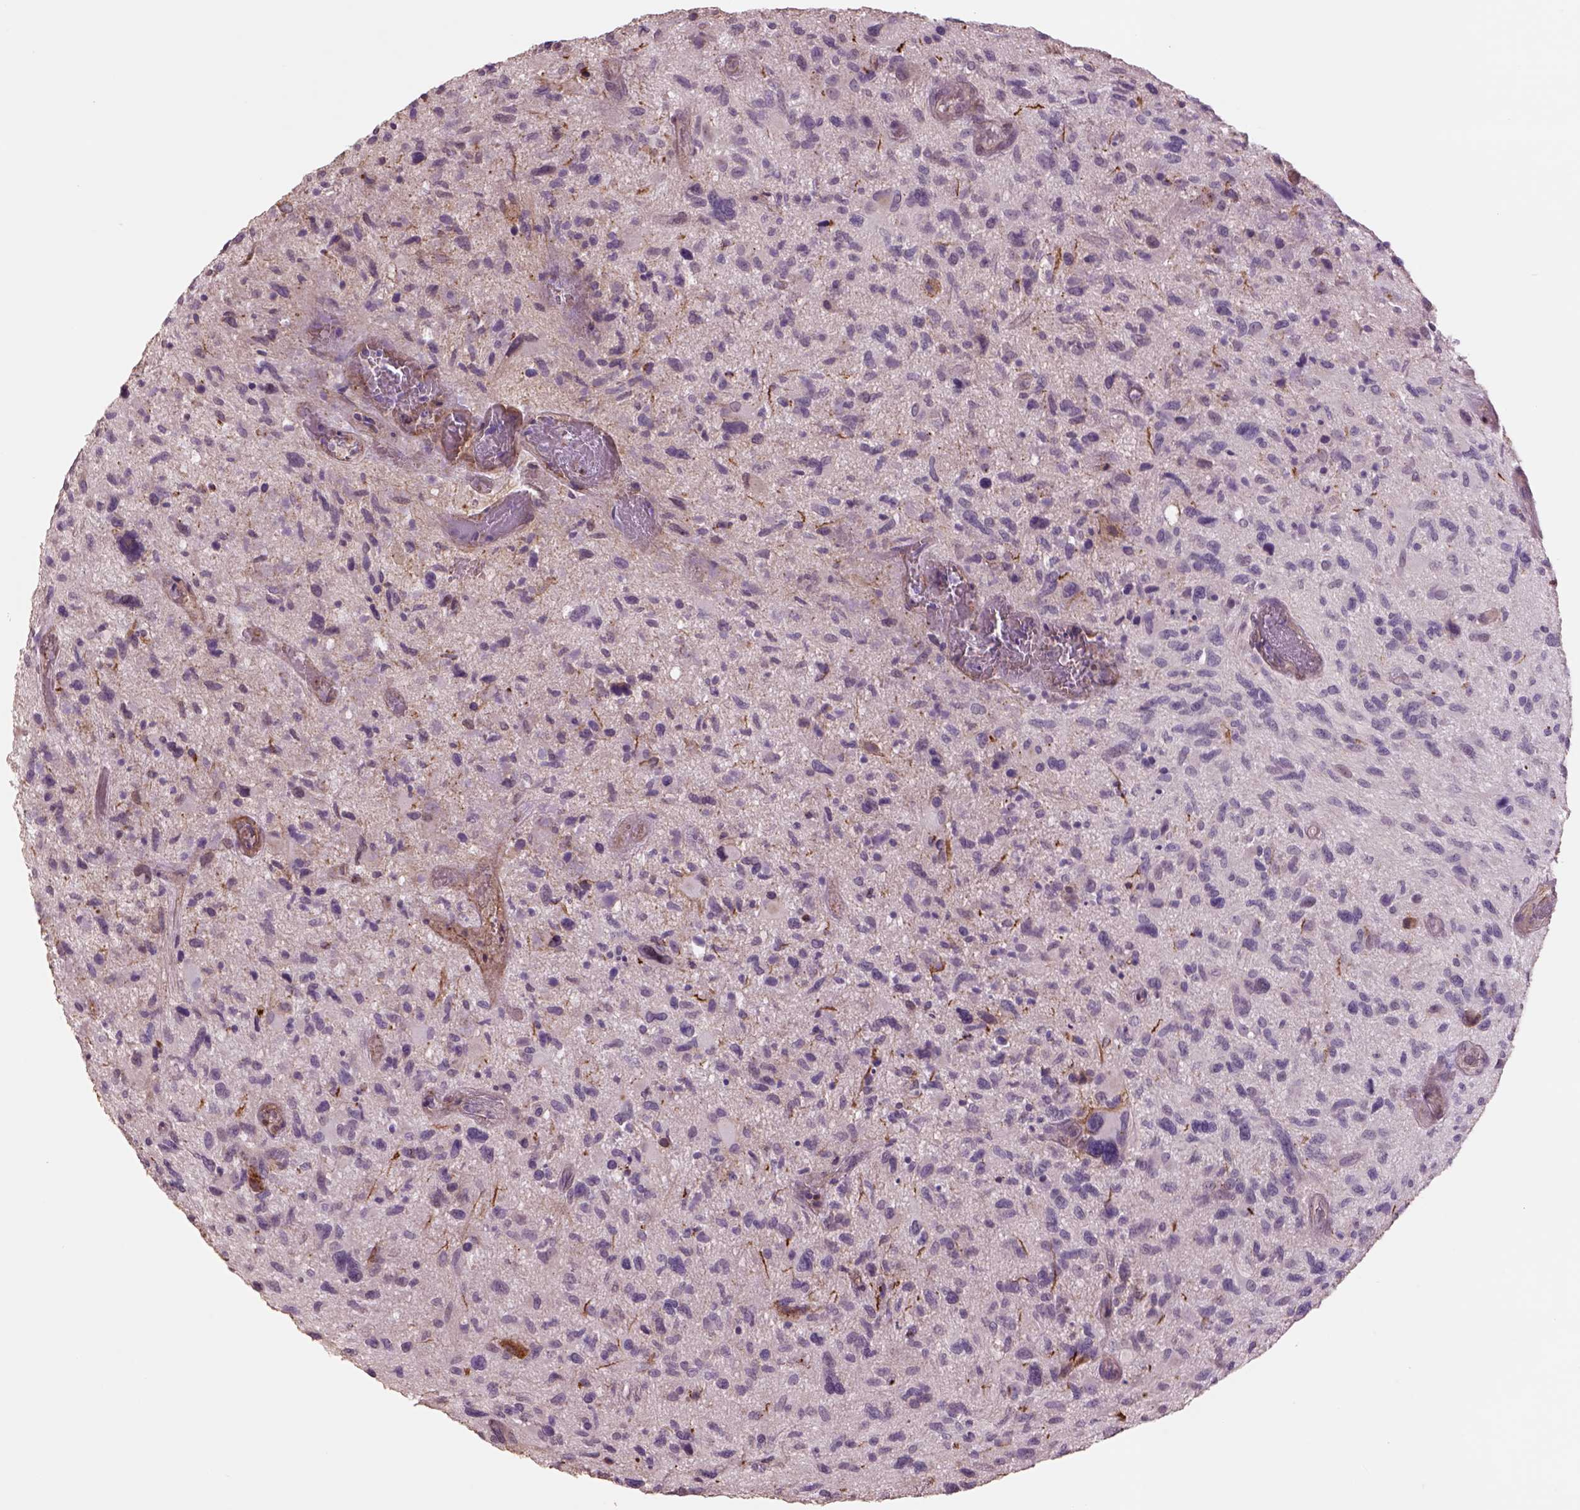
{"staining": {"intensity": "negative", "quantity": "none", "location": "none"}, "tissue": "glioma", "cell_type": "Tumor cells", "image_type": "cancer", "snomed": [{"axis": "morphology", "description": "Glioma, malignant, NOS"}, {"axis": "morphology", "description": "Glioma, malignant, High grade"}, {"axis": "topography", "description": "Brain"}], "caption": "Glioma stained for a protein using immunohistochemistry (IHC) demonstrates no expression tumor cells.", "gene": "LIN7A", "patient": {"sex": "female", "age": 71}}